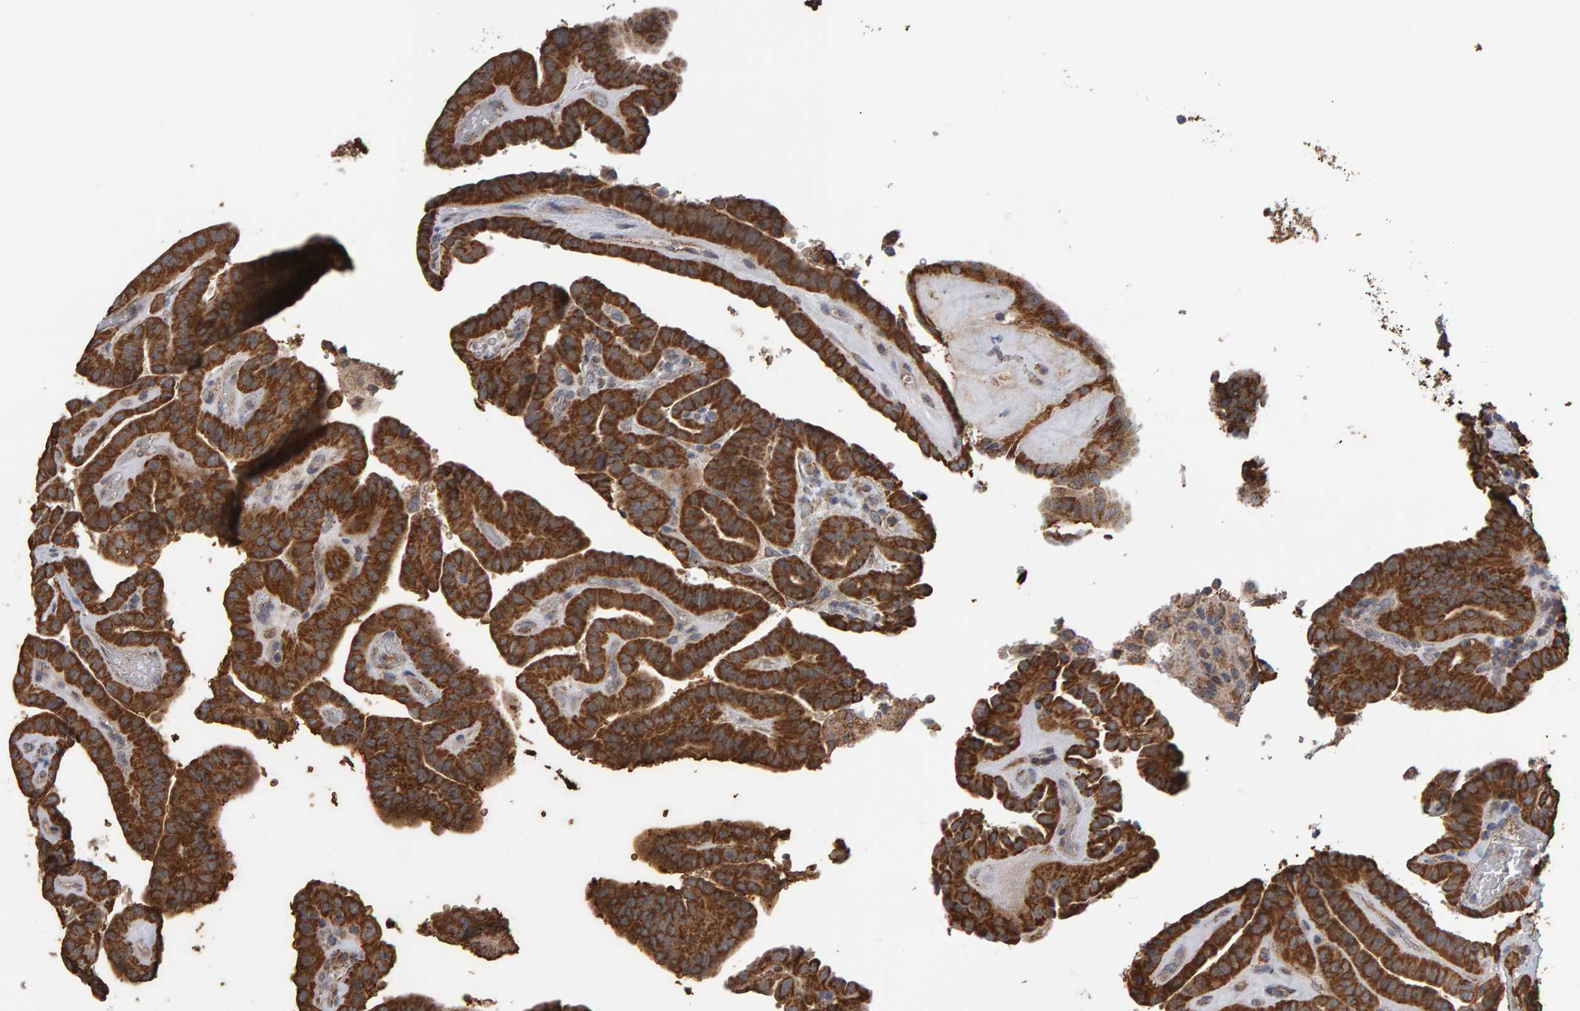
{"staining": {"intensity": "strong", "quantity": ">75%", "location": "cytoplasmic/membranous"}, "tissue": "thyroid cancer", "cell_type": "Tumor cells", "image_type": "cancer", "snomed": [{"axis": "morphology", "description": "Papillary adenocarcinoma, NOS"}, {"axis": "topography", "description": "Thyroid gland"}], "caption": "A brown stain shows strong cytoplasmic/membranous expression of a protein in papillary adenocarcinoma (thyroid) tumor cells.", "gene": "TOM1L1", "patient": {"sex": "male", "age": 77}}